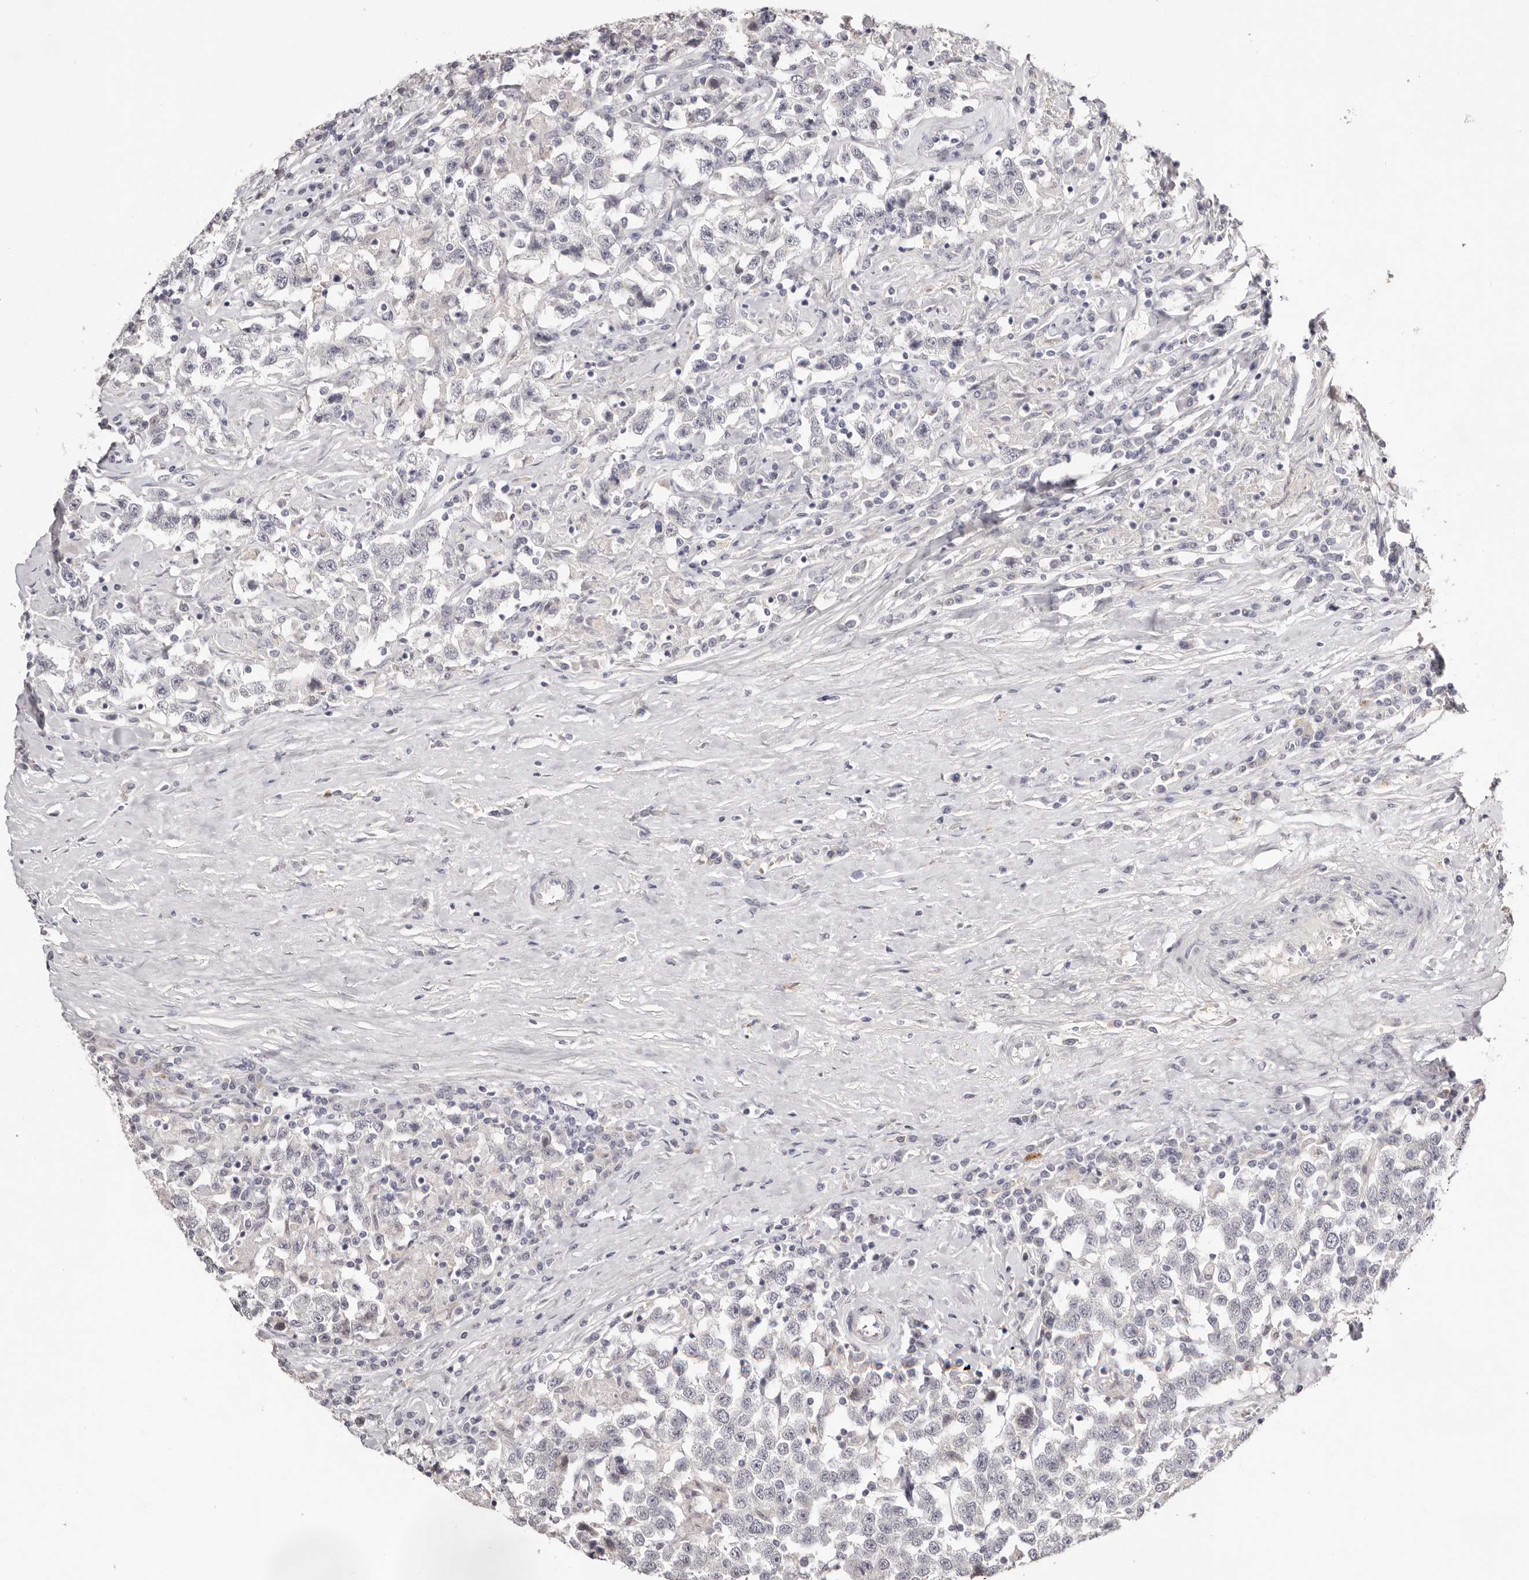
{"staining": {"intensity": "negative", "quantity": "none", "location": "none"}, "tissue": "testis cancer", "cell_type": "Tumor cells", "image_type": "cancer", "snomed": [{"axis": "morphology", "description": "Seminoma, NOS"}, {"axis": "topography", "description": "Testis"}], "caption": "High power microscopy micrograph of an immunohistochemistry histopathology image of testis cancer (seminoma), revealing no significant positivity in tumor cells.", "gene": "PCDHB6", "patient": {"sex": "male", "age": 41}}